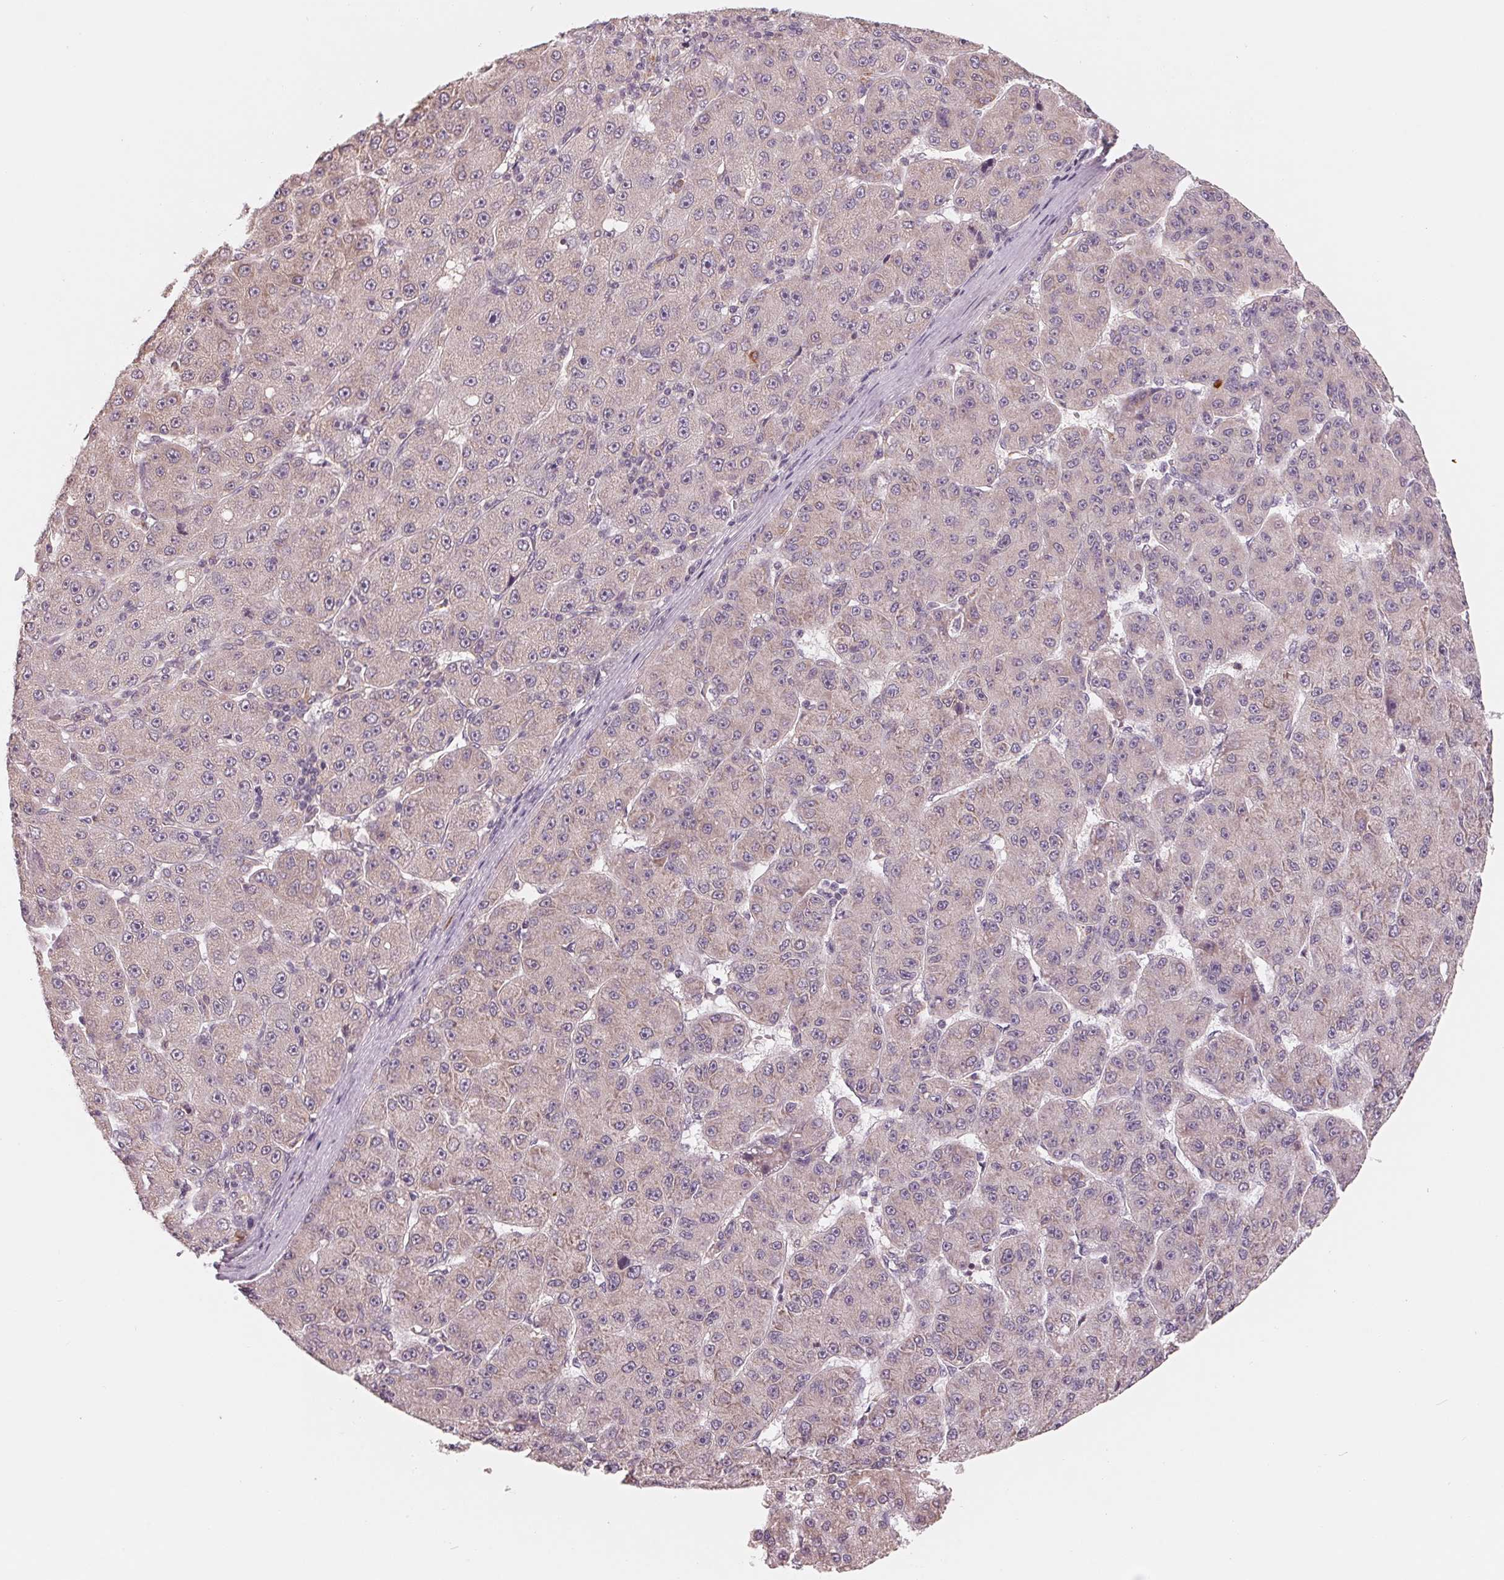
{"staining": {"intensity": "negative", "quantity": "none", "location": "none"}, "tissue": "liver cancer", "cell_type": "Tumor cells", "image_type": "cancer", "snomed": [{"axis": "morphology", "description": "Carcinoma, Hepatocellular, NOS"}, {"axis": "topography", "description": "Liver"}], "caption": "Liver cancer (hepatocellular carcinoma) was stained to show a protein in brown. There is no significant staining in tumor cells.", "gene": "GIGYF2", "patient": {"sex": "male", "age": 67}}